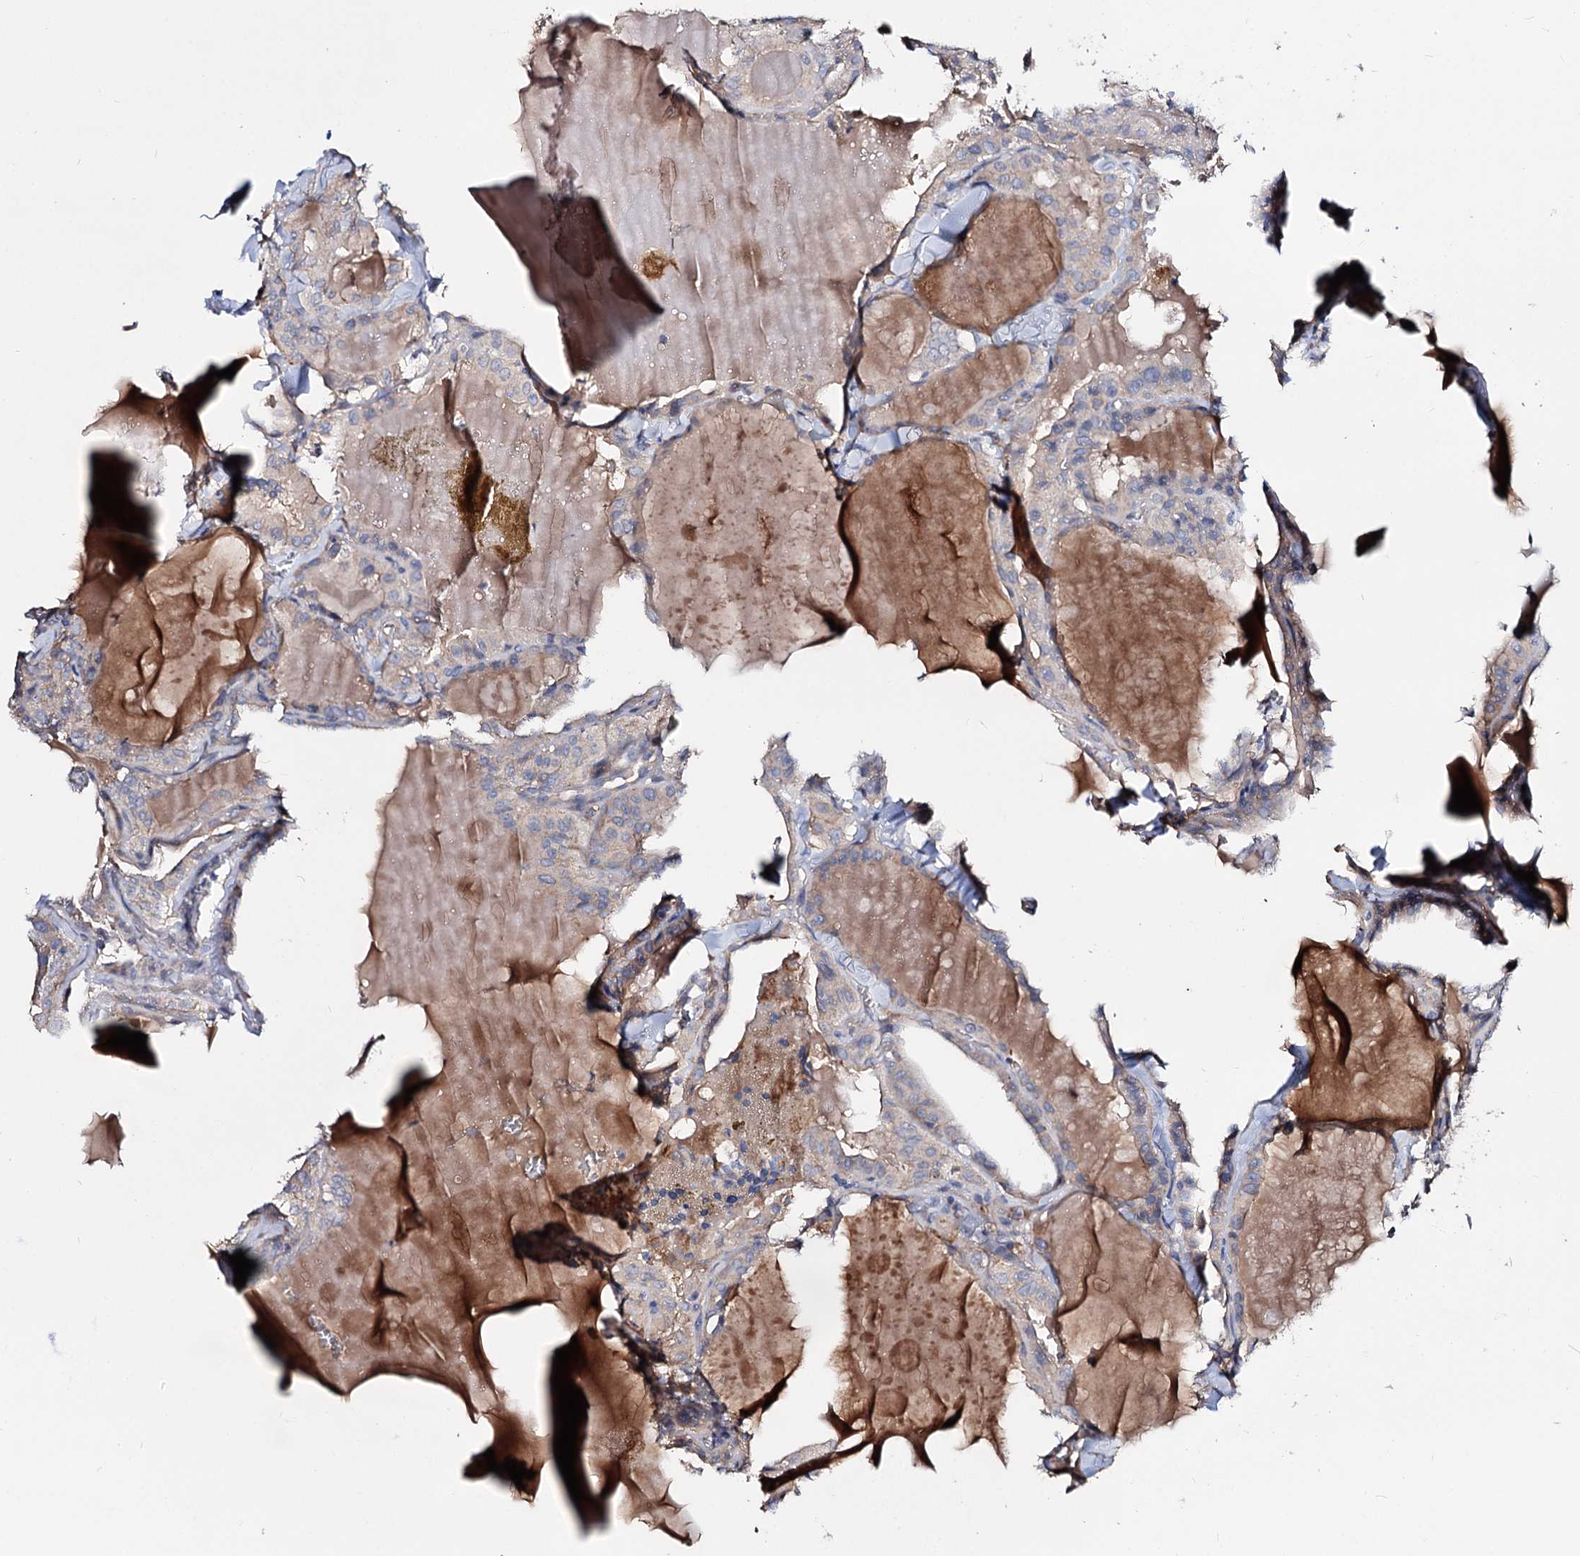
{"staining": {"intensity": "negative", "quantity": "none", "location": "none"}, "tissue": "thyroid cancer", "cell_type": "Tumor cells", "image_type": "cancer", "snomed": [{"axis": "morphology", "description": "Papillary adenocarcinoma, NOS"}, {"axis": "topography", "description": "Thyroid gland"}], "caption": "Immunohistochemical staining of thyroid cancer (papillary adenocarcinoma) reveals no significant staining in tumor cells.", "gene": "ACY3", "patient": {"sex": "male", "age": 52}}